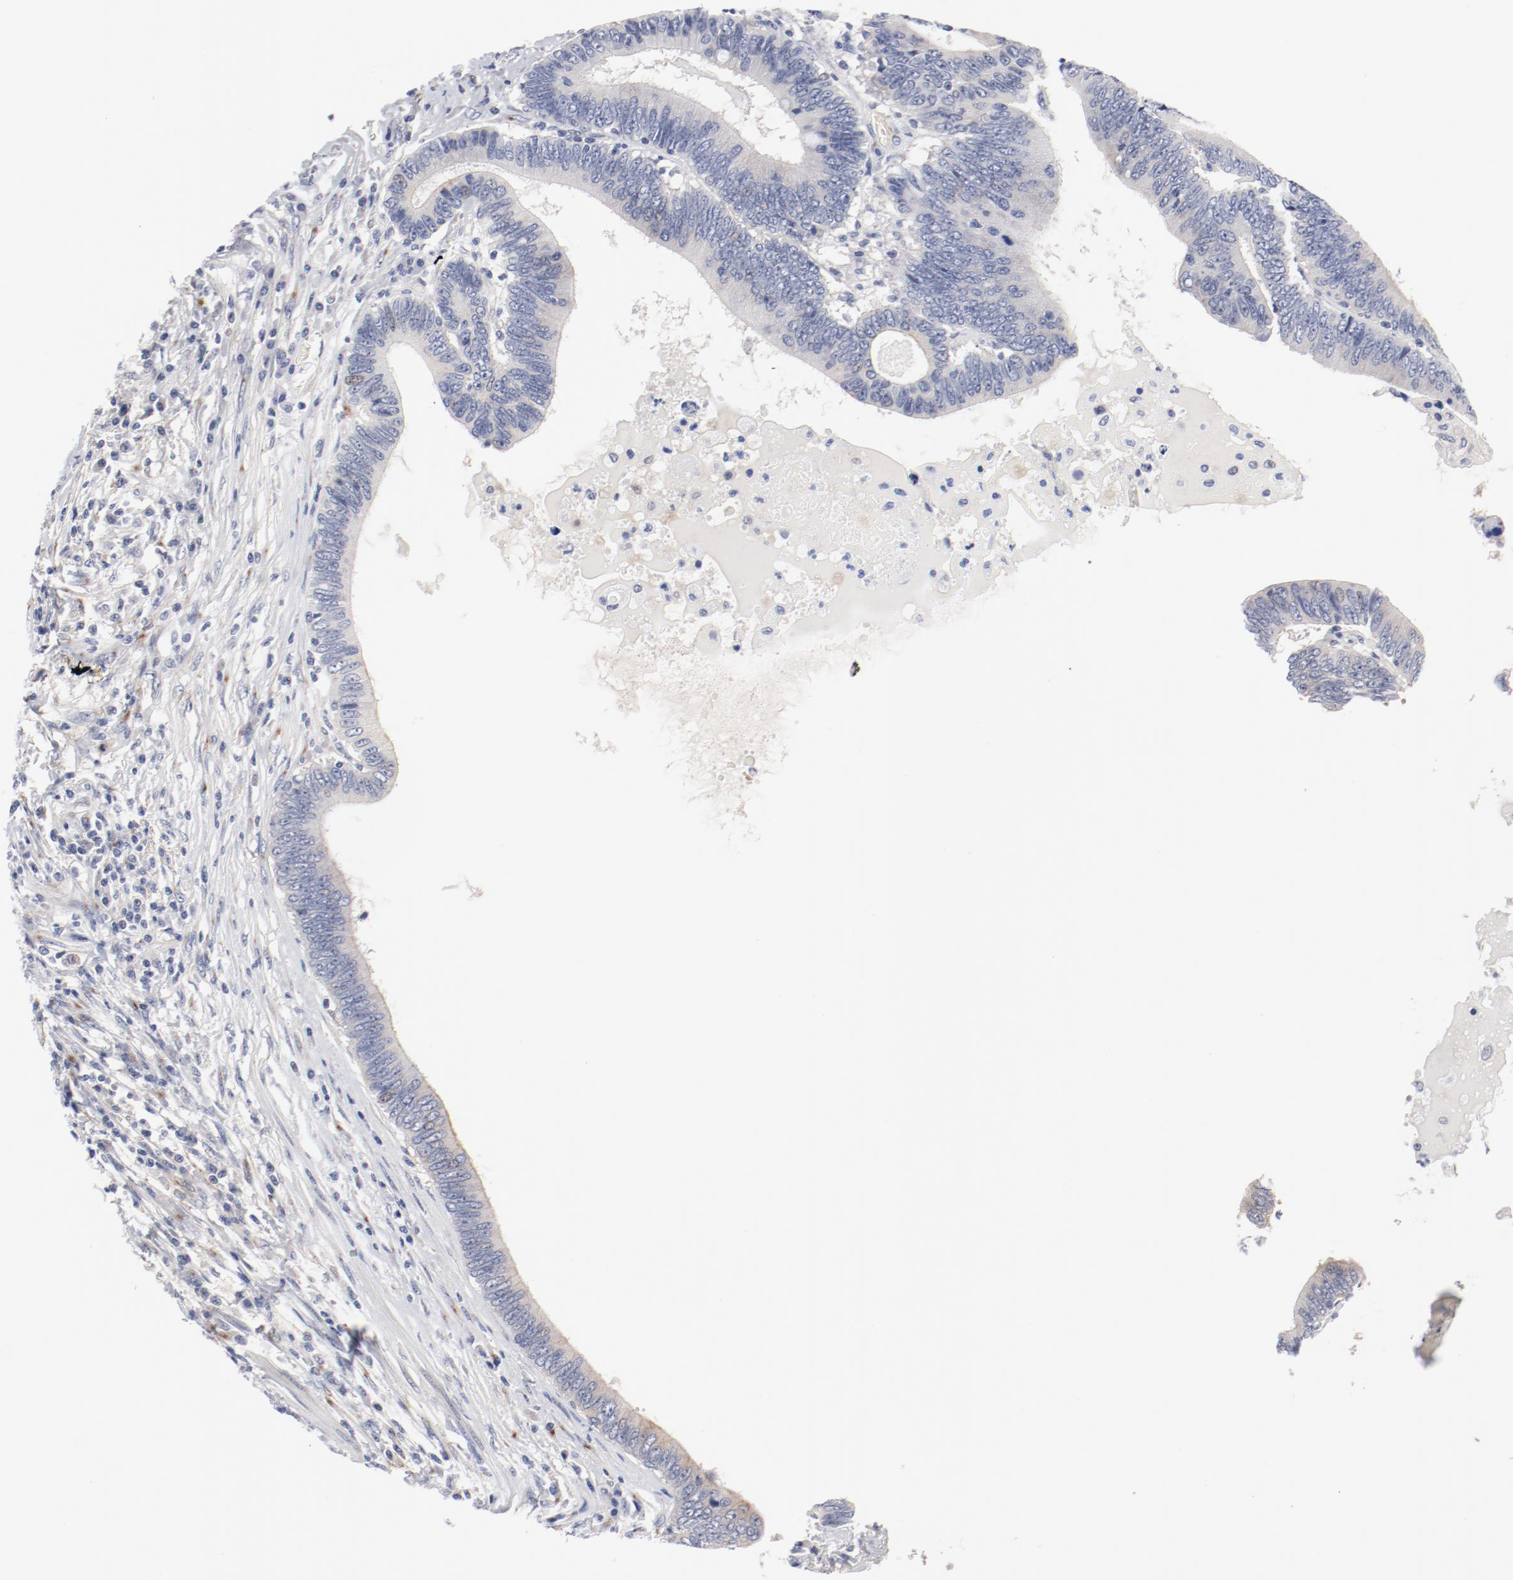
{"staining": {"intensity": "negative", "quantity": "none", "location": "none"}, "tissue": "colorectal cancer", "cell_type": "Tumor cells", "image_type": "cancer", "snomed": [{"axis": "morphology", "description": "Adenocarcinoma, NOS"}, {"axis": "topography", "description": "Colon"}], "caption": "Micrograph shows no significant protein positivity in tumor cells of colorectal cancer (adenocarcinoma).", "gene": "GPR143", "patient": {"sex": "female", "age": 78}}